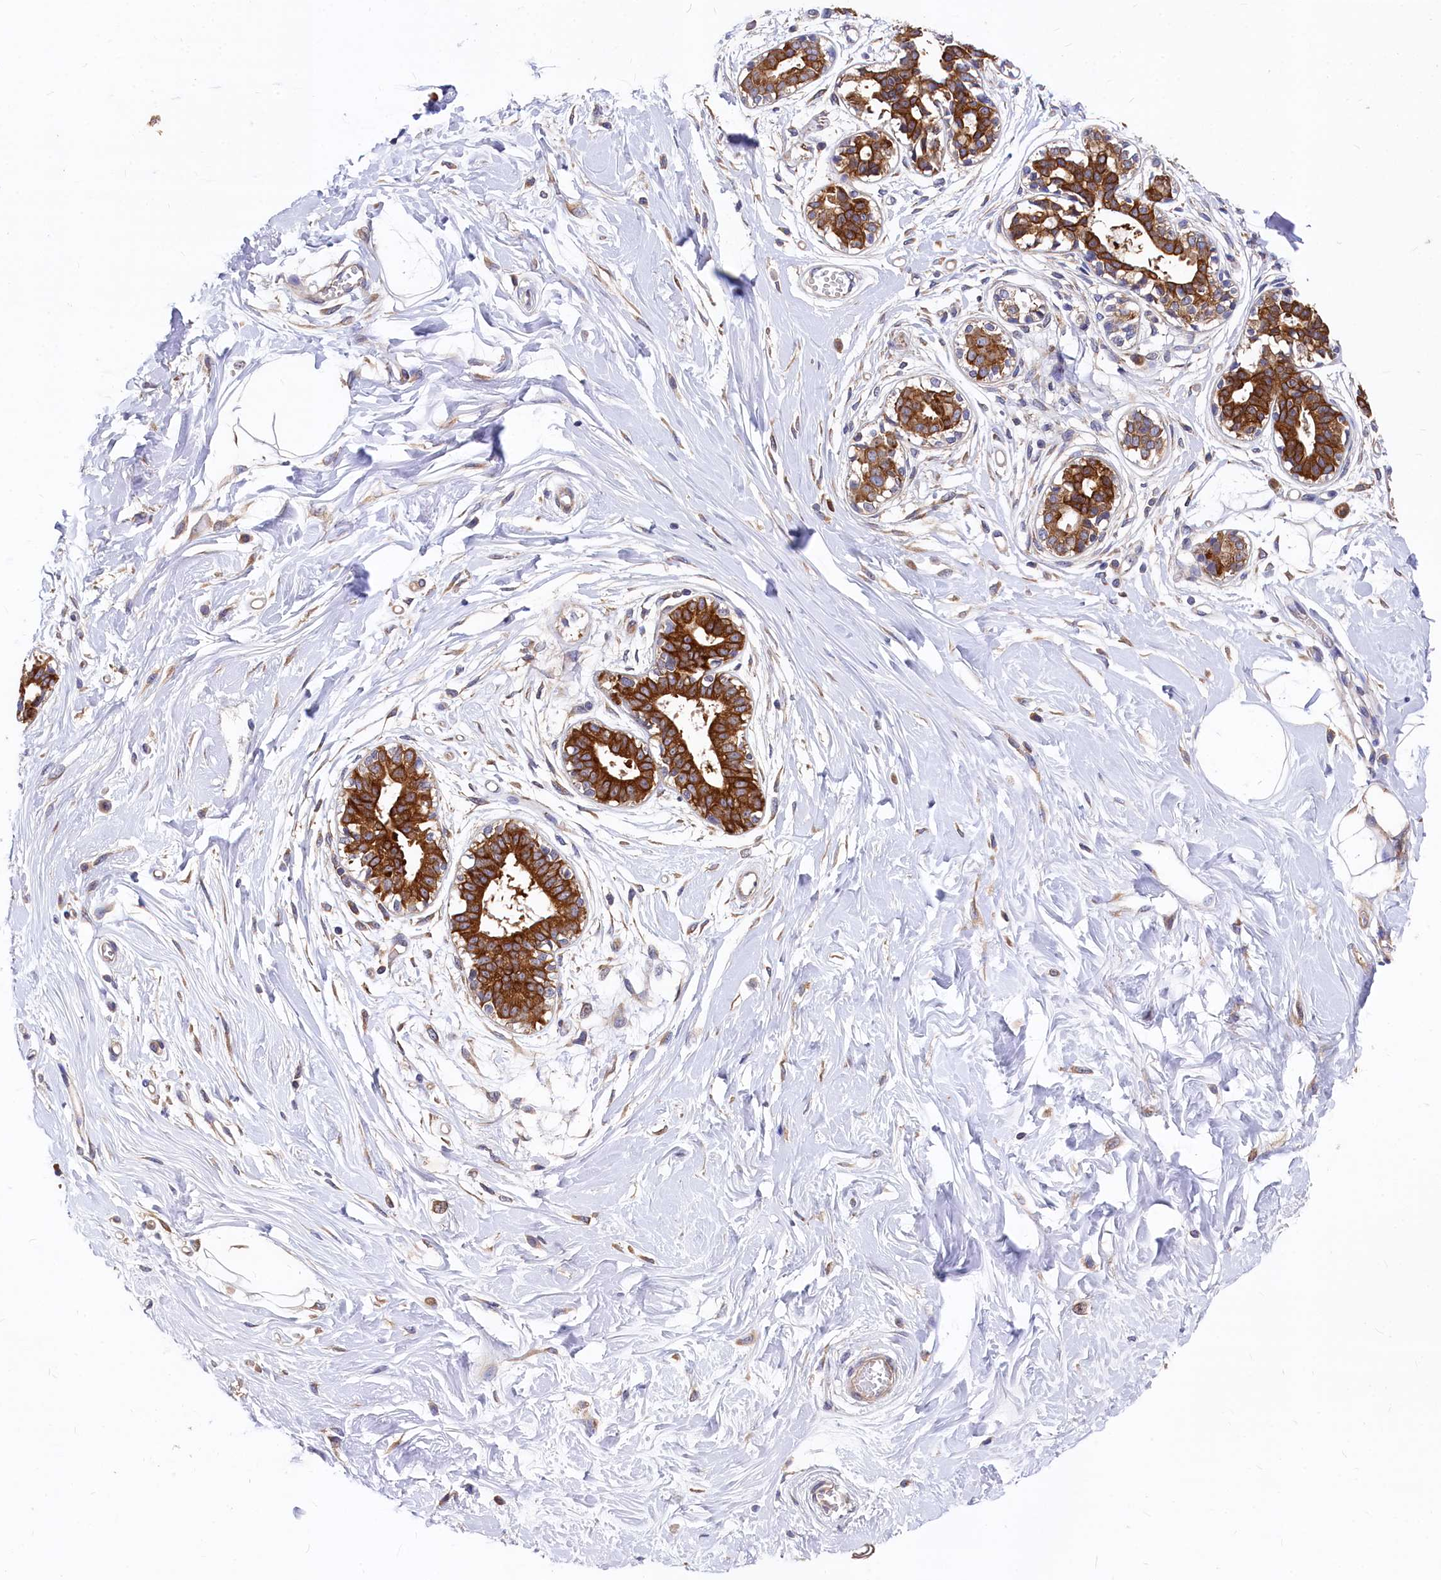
{"staining": {"intensity": "negative", "quantity": "none", "location": "none"}, "tissue": "breast", "cell_type": "Adipocytes", "image_type": "normal", "snomed": [{"axis": "morphology", "description": "Normal tissue, NOS"}, {"axis": "topography", "description": "Breast"}], "caption": "Breast was stained to show a protein in brown. There is no significant staining in adipocytes.", "gene": "EIF2B2", "patient": {"sex": "female", "age": 45}}